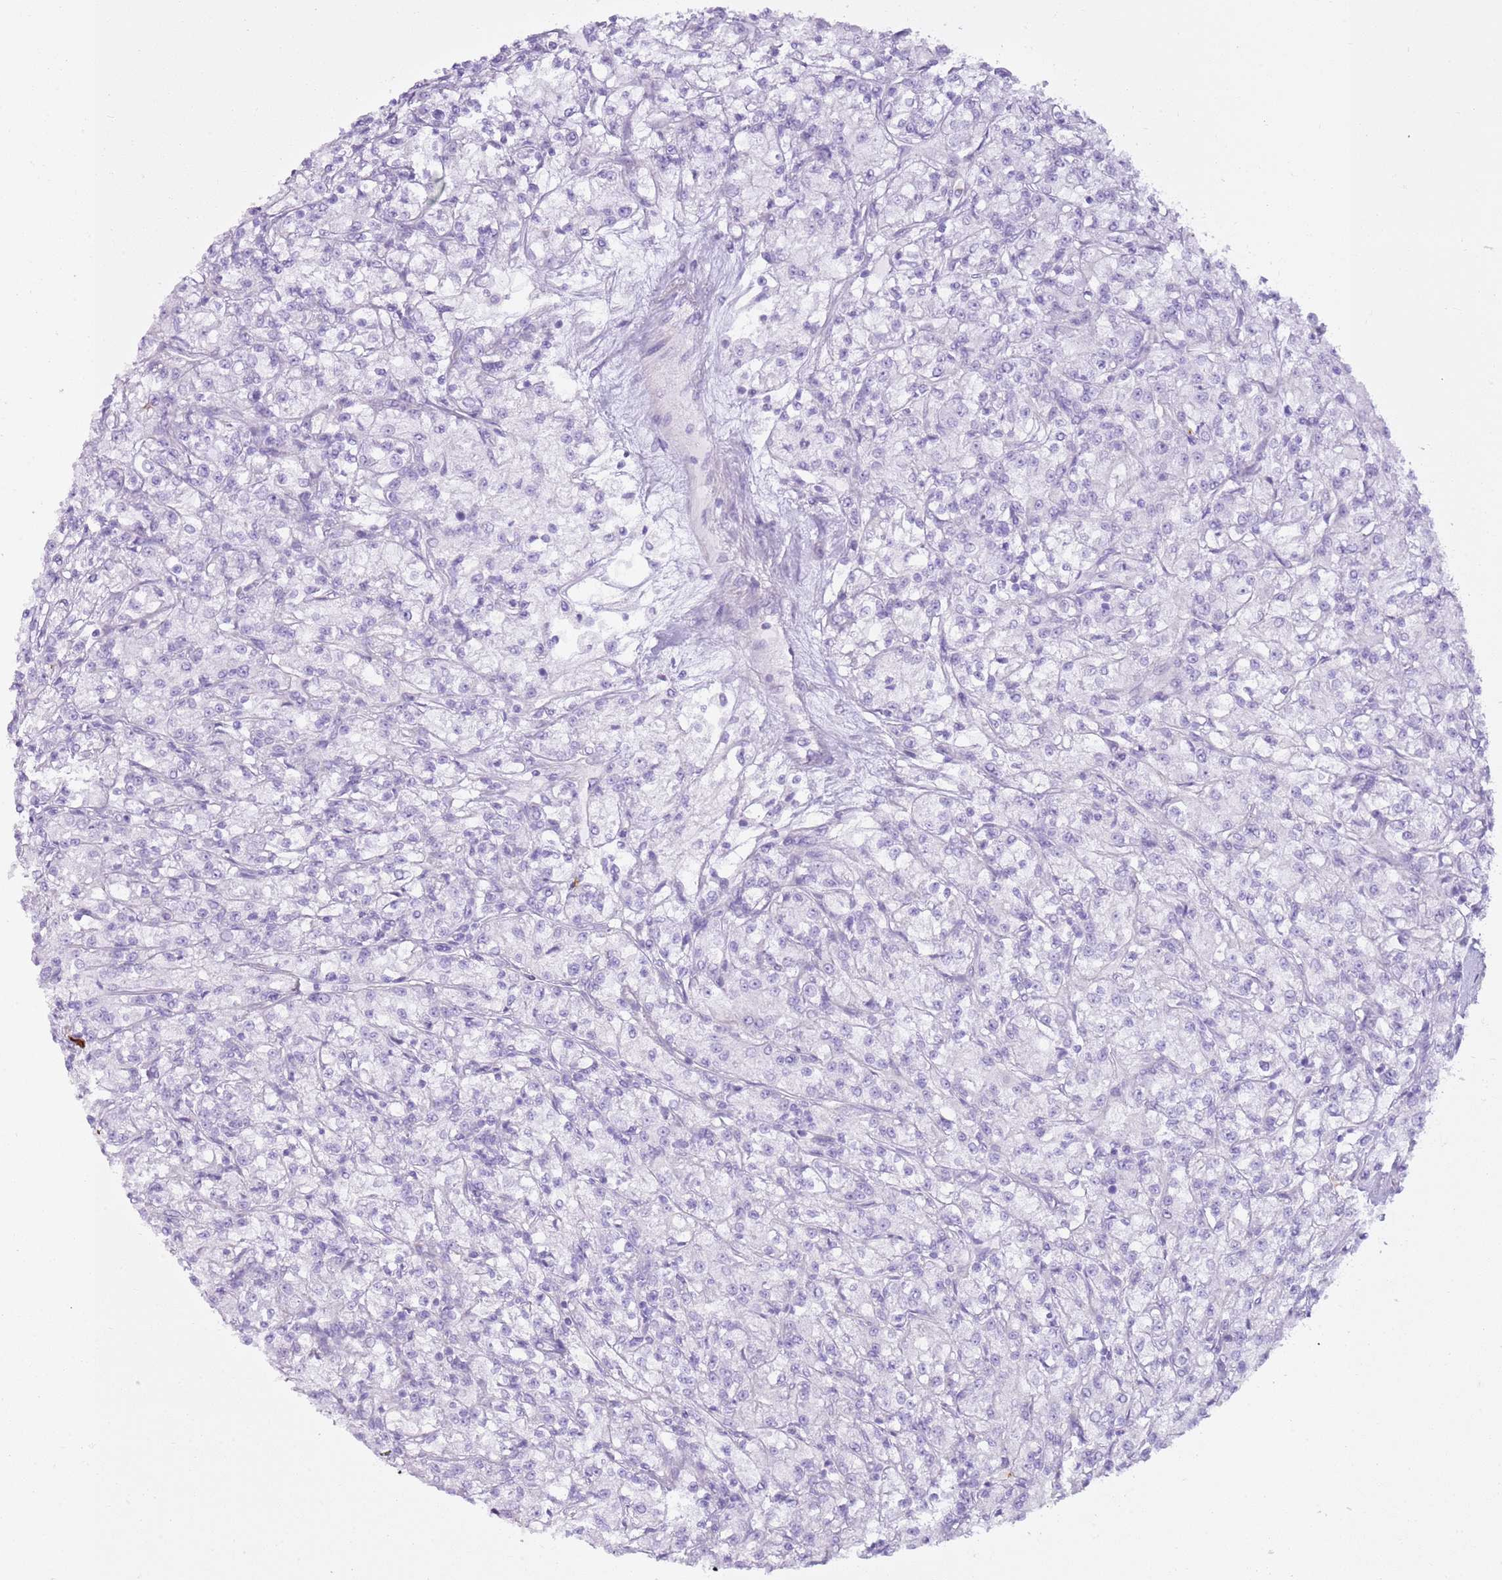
{"staining": {"intensity": "negative", "quantity": "none", "location": "none"}, "tissue": "renal cancer", "cell_type": "Tumor cells", "image_type": "cancer", "snomed": [{"axis": "morphology", "description": "Adenocarcinoma, NOS"}, {"axis": "topography", "description": "Kidney"}], "caption": "Immunohistochemistry photomicrograph of neoplastic tissue: human adenocarcinoma (renal) stained with DAB (3,3'-diaminobenzidine) displays no significant protein staining in tumor cells.", "gene": "CD177", "patient": {"sex": "female", "age": 59}}